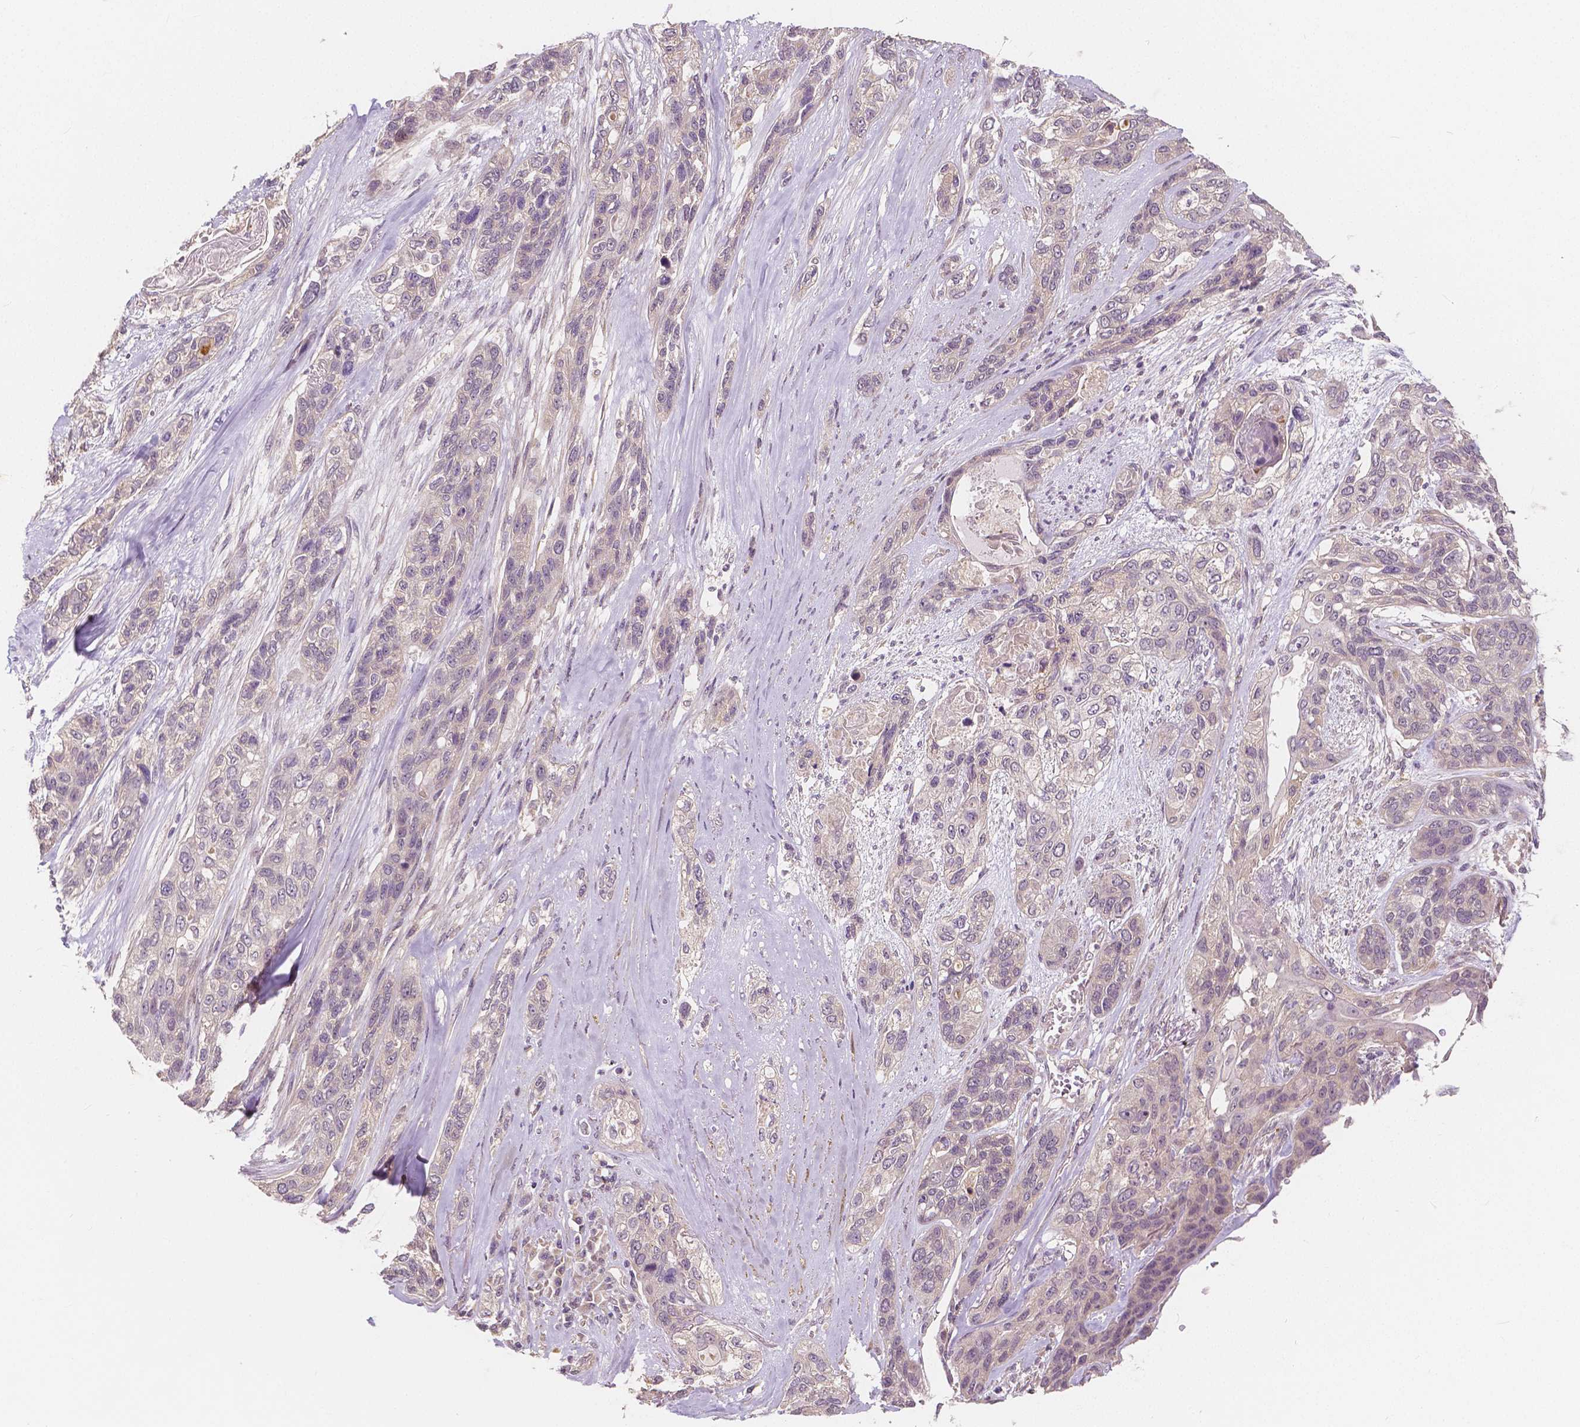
{"staining": {"intensity": "negative", "quantity": "none", "location": "none"}, "tissue": "lung cancer", "cell_type": "Tumor cells", "image_type": "cancer", "snomed": [{"axis": "morphology", "description": "Squamous cell carcinoma, NOS"}, {"axis": "topography", "description": "Lung"}], "caption": "This is an immunohistochemistry (IHC) histopathology image of lung cancer. There is no staining in tumor cells.", "gene": "SNX12", "patient": {"sex": "female", "age": 70}}